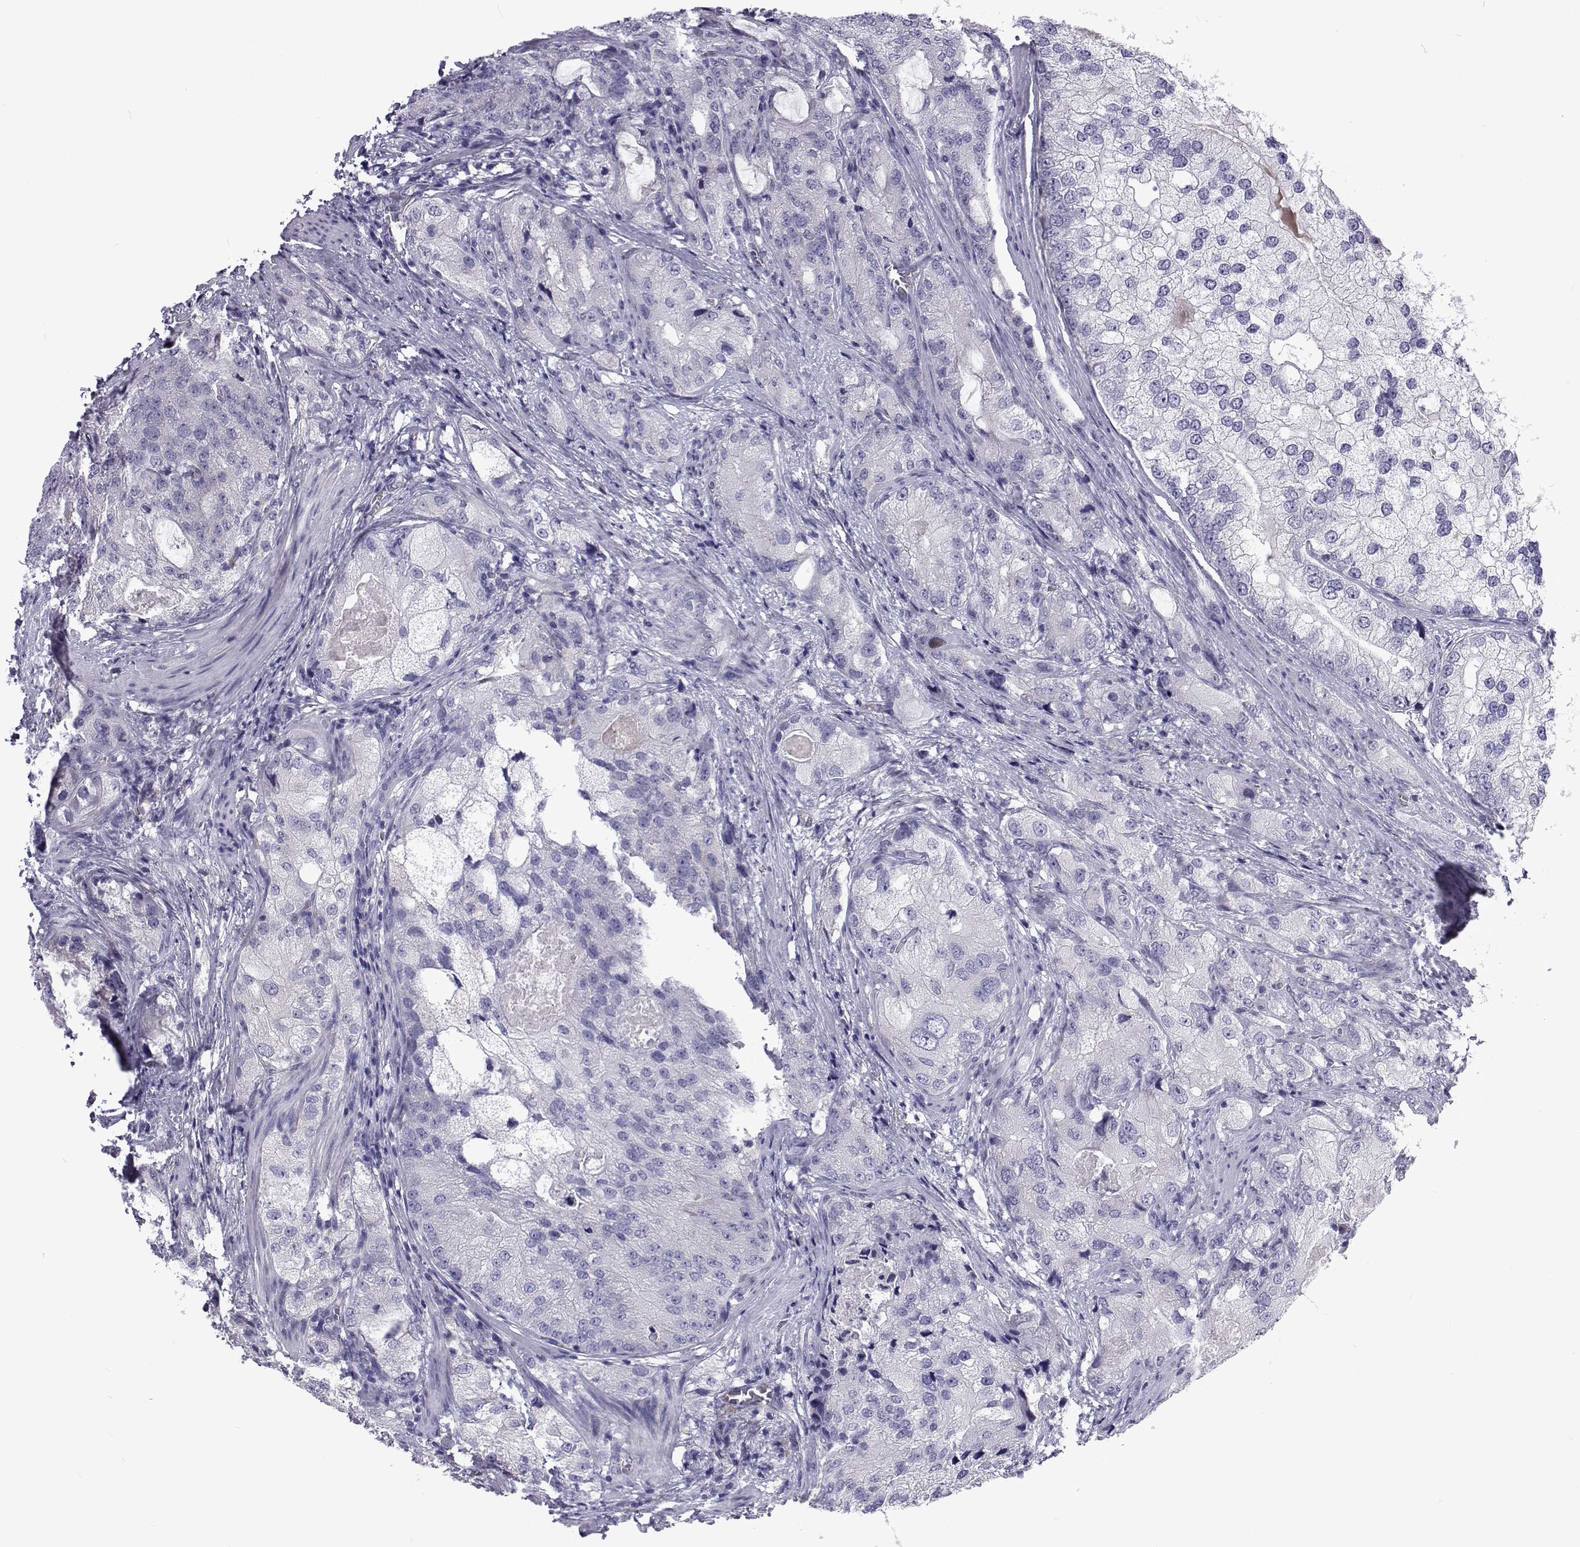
{"staining": {"intensity": "negative", "quantity": "none", "location": "none"}, "tissue": "prostate cancer", "cell_type": "Tumor cells", "image_type": "cancer", "snomed": [{"axis": "morphology", "description": "Adenocarcinoma, High grade"}, {"axis": "topography", "description": "Prostate"}], "caption": "DAB (3,3'-diaminobenzidine) immunohistochemical staining of human prostate cancer (high-grade adenocarcinoma) reveals no significant expression in tumor cells.", "gene": "TCF15", "patient": {"sex": "male", "age": 70}}